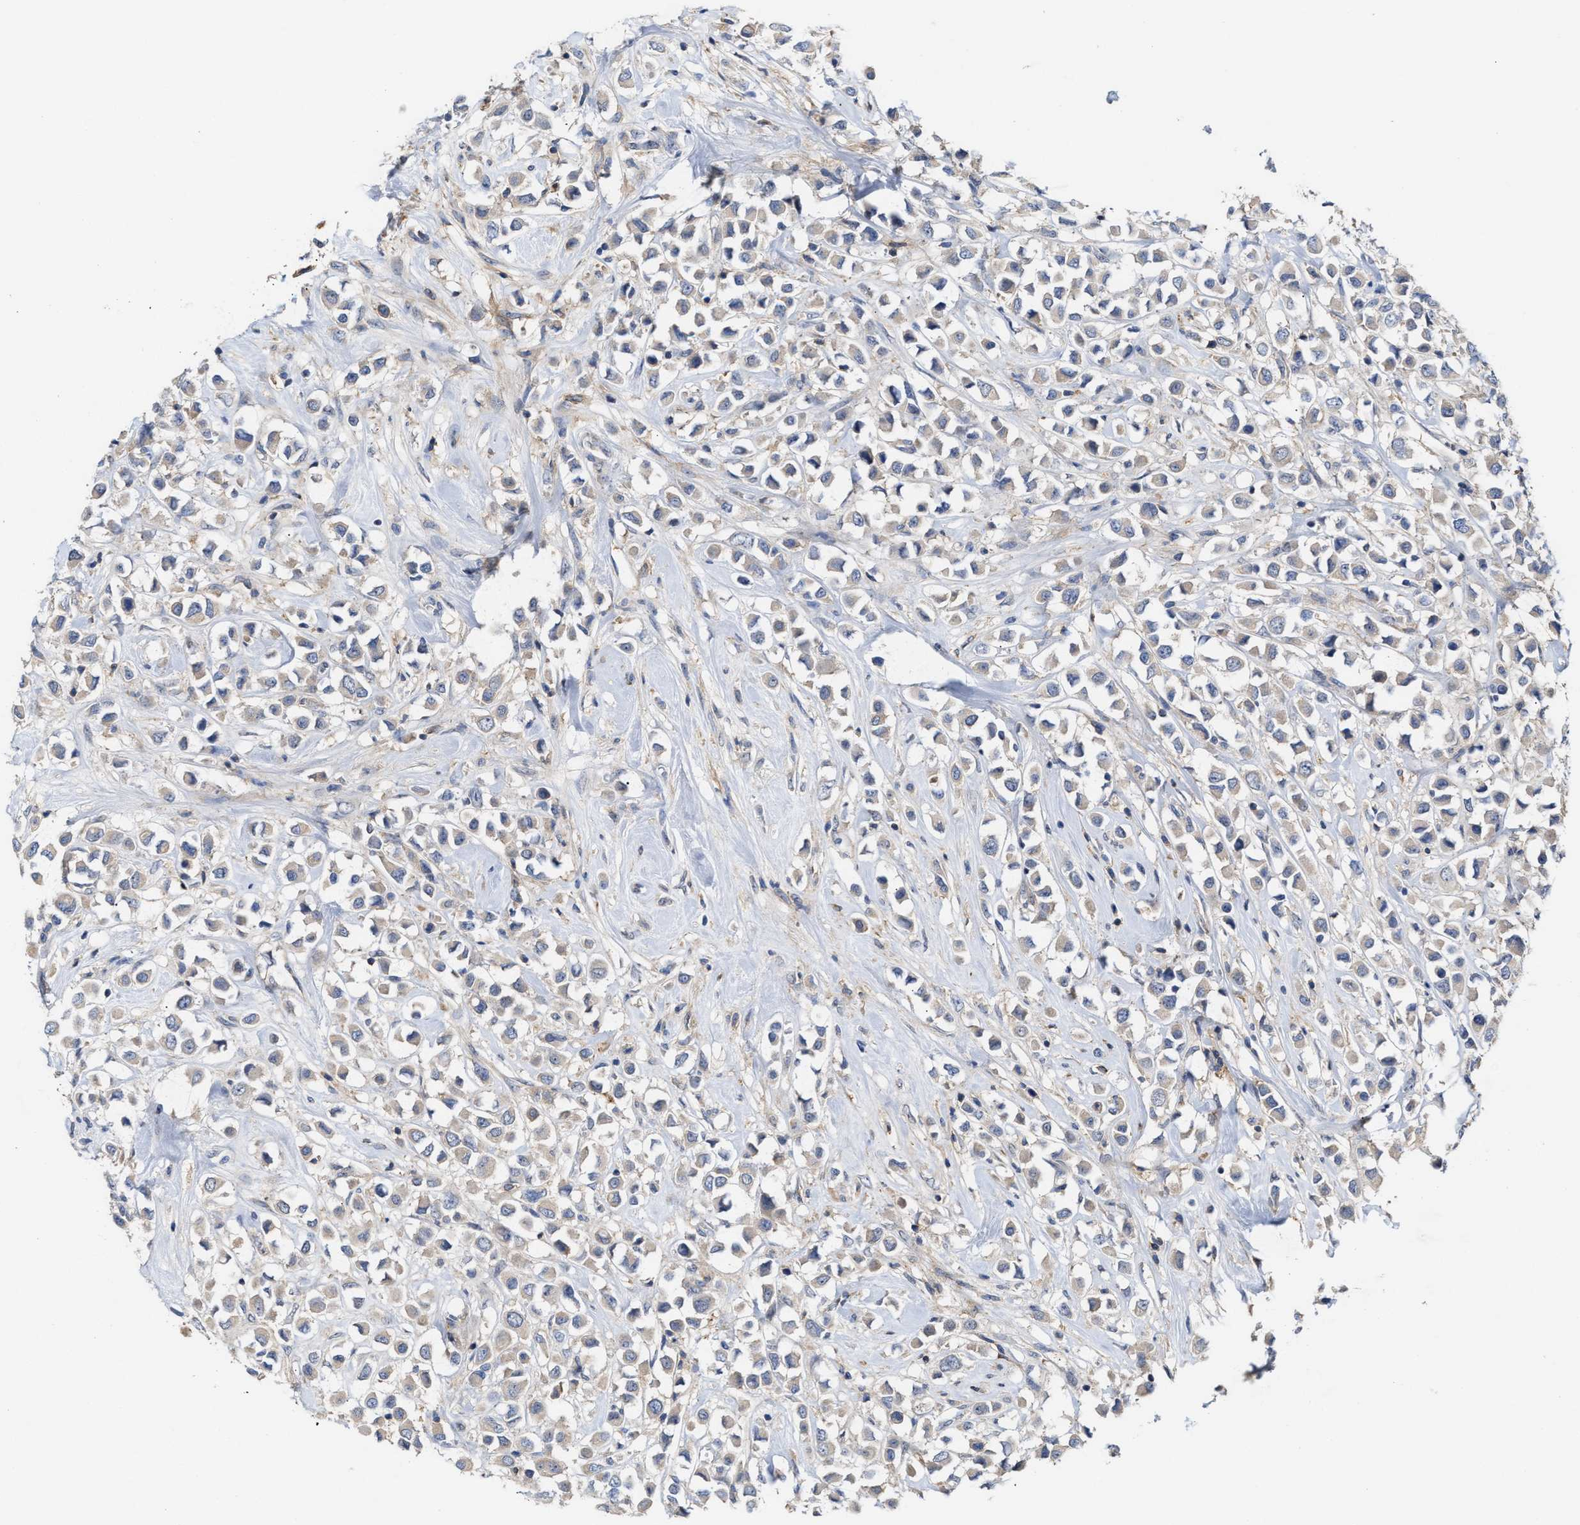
{"staining": {"intensity": "negative", "quantity": "none", "location": "none"}, "tissue": "breast cancer", "cell_type": "Tumor cells", "image_type": "cancer", "snomed": [{"axis": "morphology", "description": "Duct carcinoma"}, {"axis": "topography", "description": "Breast"}], "caption": "A high-resolution micrograph shows immunohistochemistry (IHC) staining of infiltrating ductal carcinoma (breast), which displays no significant expression in tumor cells.", "gene": "BBLN", "patient": {"sex": "female", "age": 61}}